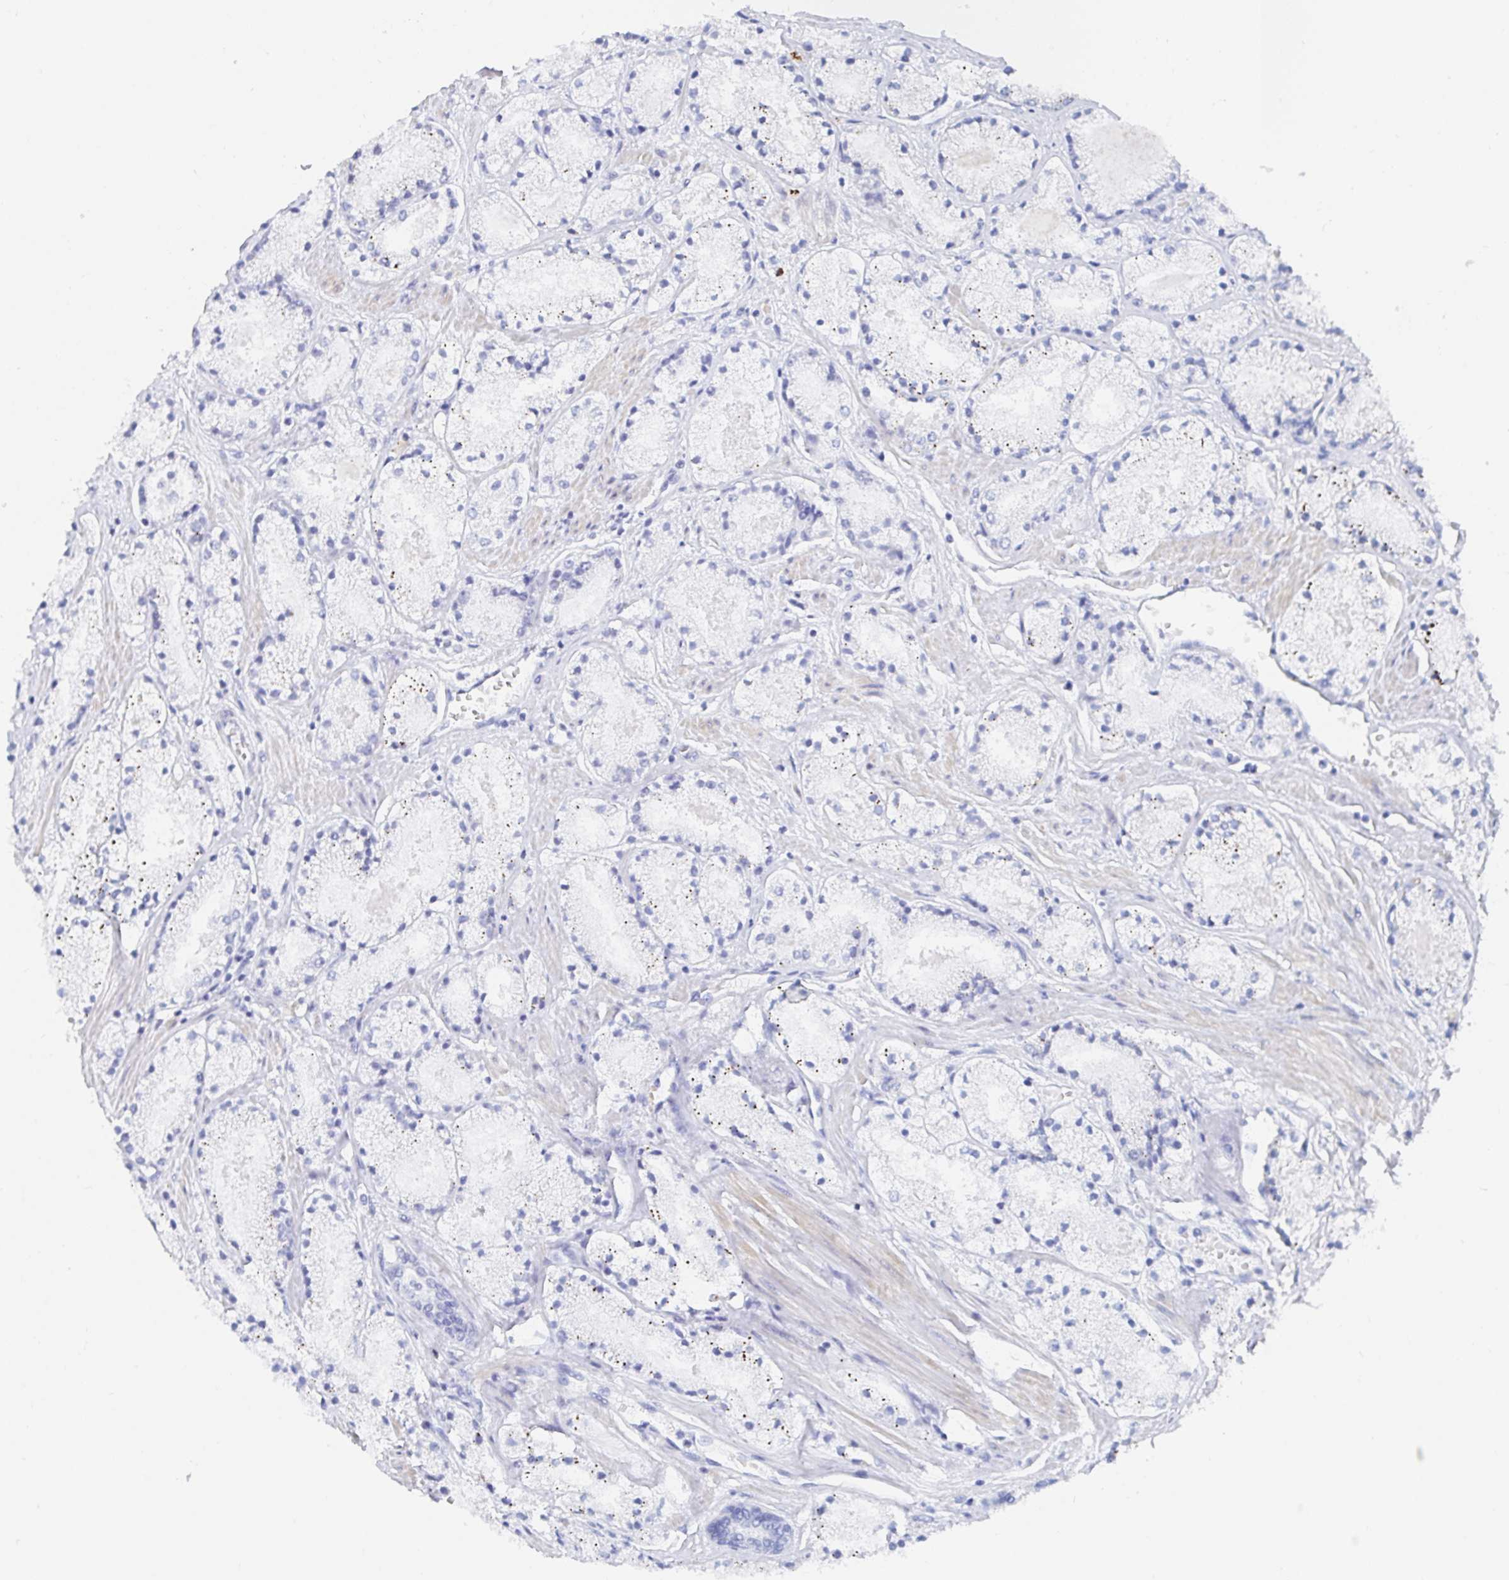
{"staining": {"intensity": "weak", "quantity": "25%-75%", "location": "cytoplasmic/membranous"}, "tissue": "prostate cancer", "cell_type": "Tumor cells", "image_type": "cancer", "snomed": [{"axis": "morphology", "description": "Adenocarcinoma, High grade"}, {"axis": "topography", "description": "Prostate"}], "caption": "Protein staining shows weak cytoplasmic/membranous expression in approximately 25%-75% of tumor cells in prostate cancer (high-grade adenocarcinoma).", "gene": "PACSIN1", "patient": {"sex": "male", "age": 63}}